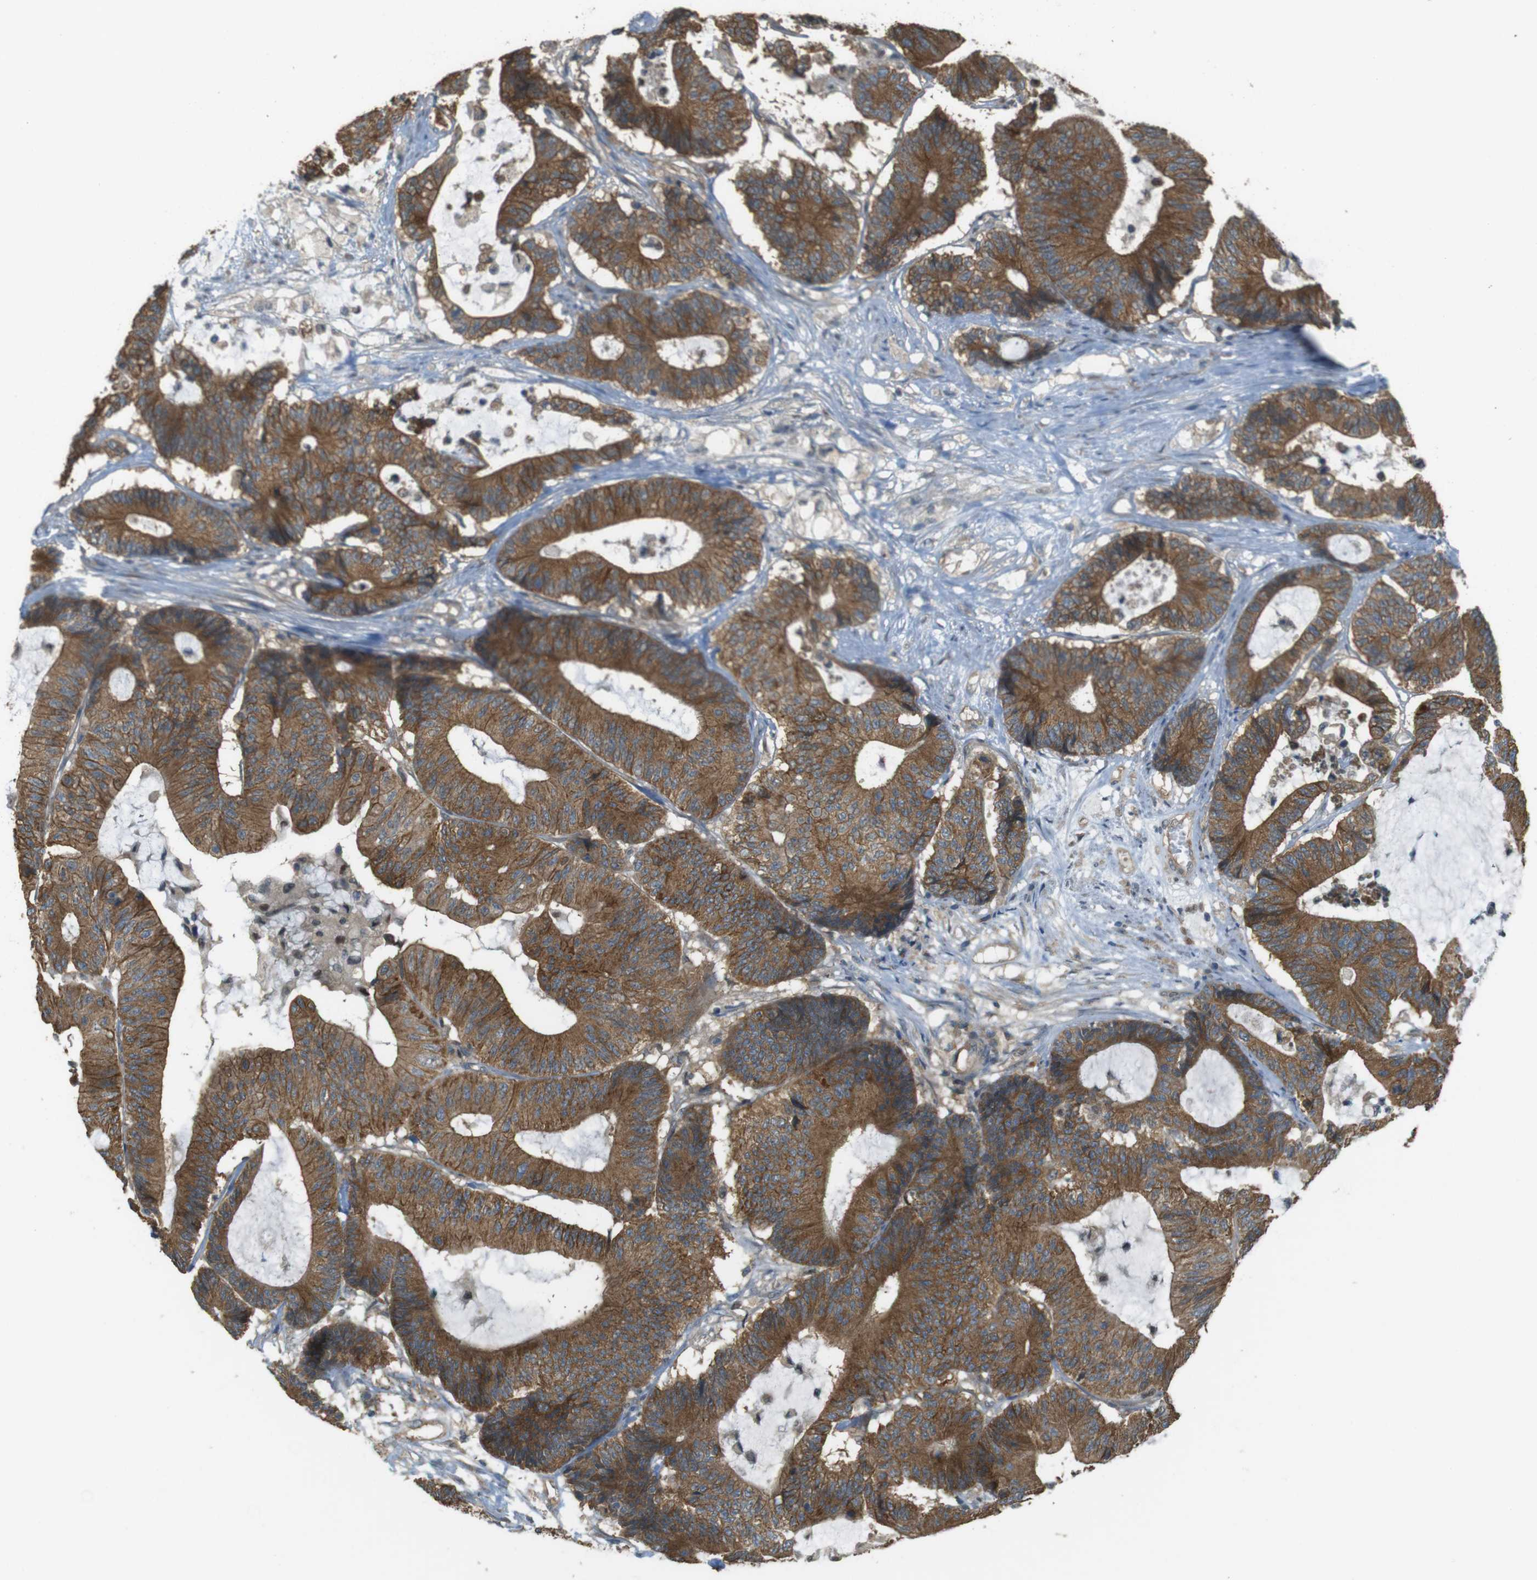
{"staining": {"intensity": "moderate", "quantity": ">75%", "location": "cytoplasmic/membranous"}, "tissue": "colorectal cancer", "cell_type": "Tumor cells", "image_type": "cancer", "snomed": [{"axis": "morphology", "description": "Adenocarcinoma, NOS"}, {"axis": "topography", "description": "Colon"}], "caption": "Protein expression analysis of human colorectal cancer (adenocarcinoma) reveals moderate cytoplasmic/membranous staining in about >75% of tumor cells.", "gene": "ZDHHC20", "patient": {"sex": "female", "age": 84}}